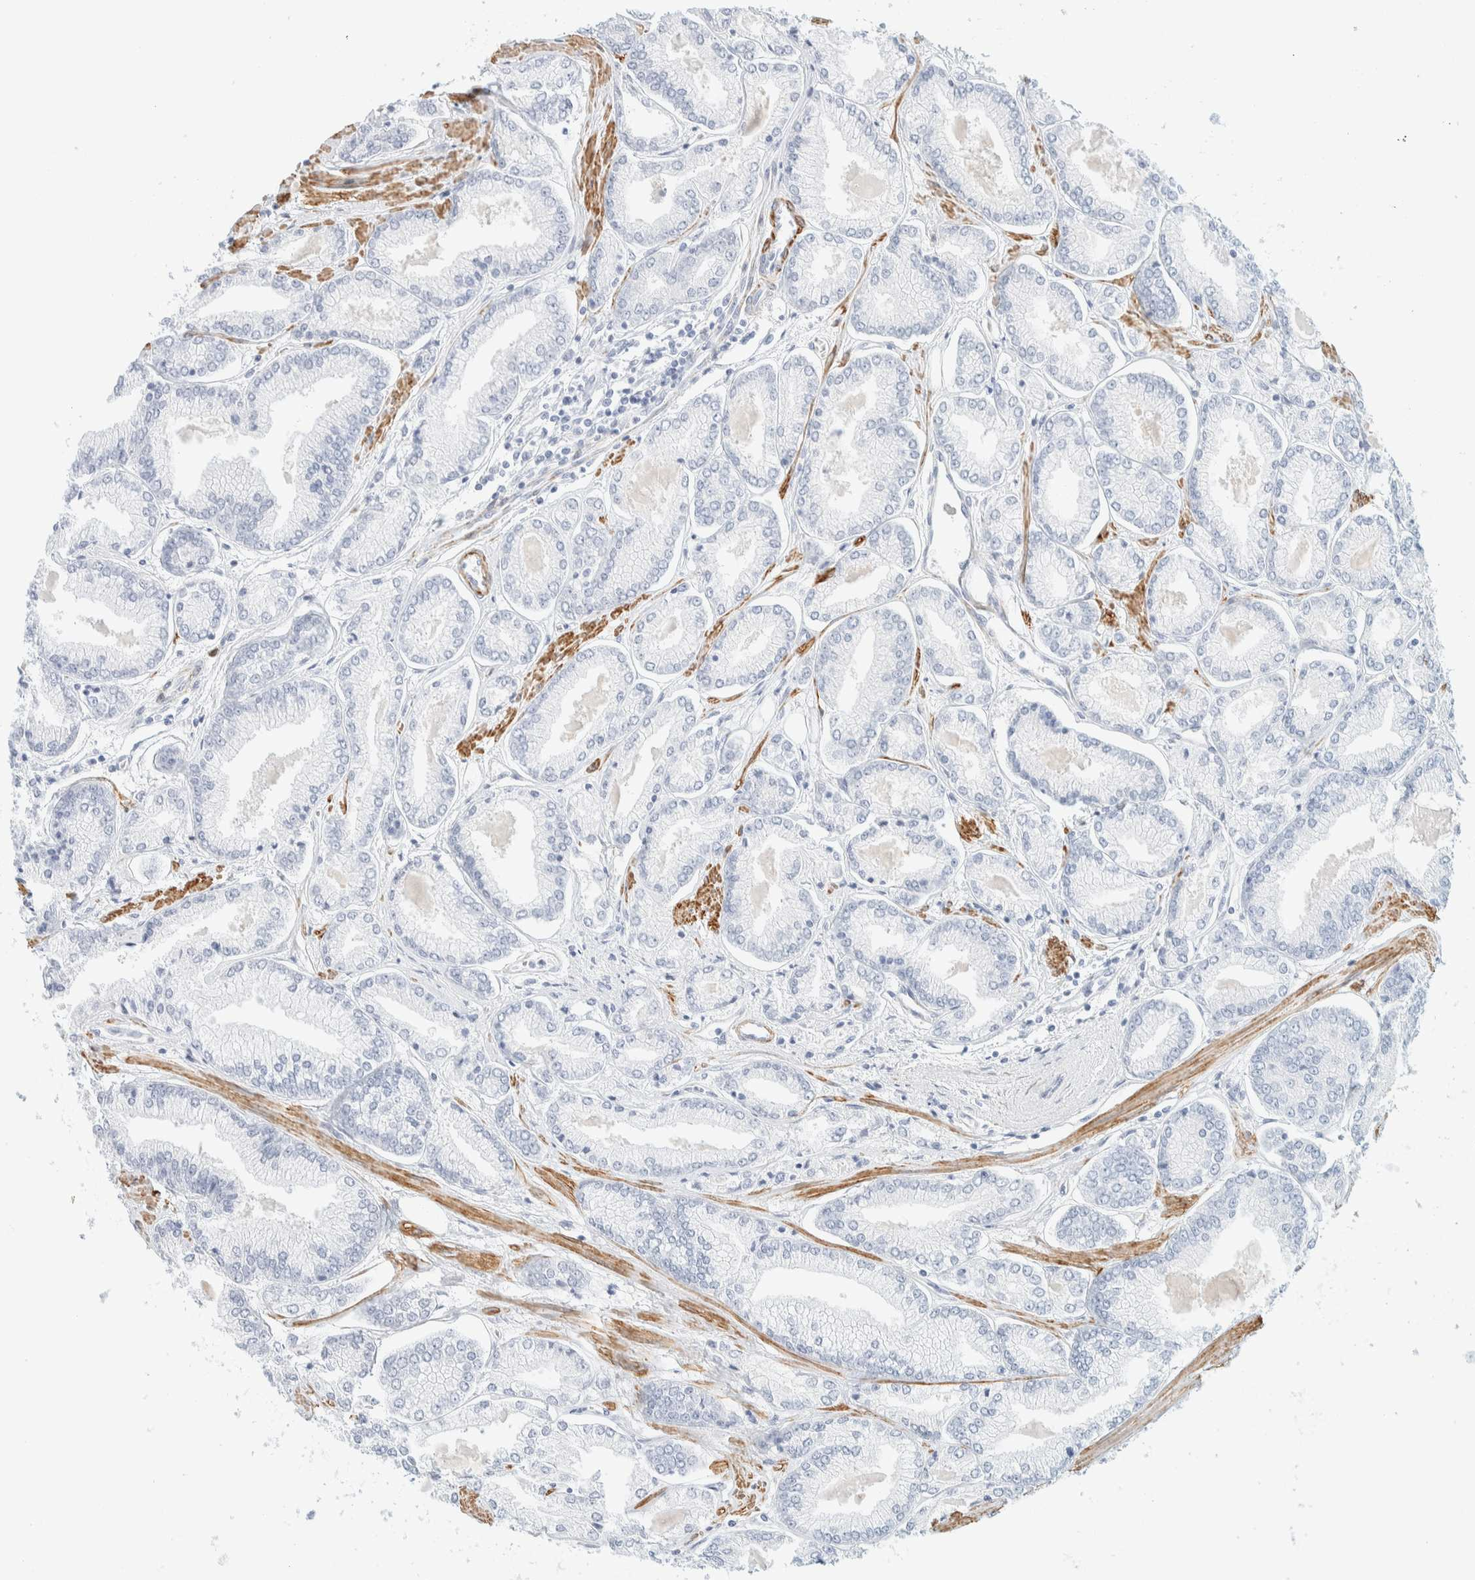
{"staining": {"intensity": "negative", "quantity": "none", "location": "none"}, "tissue": "prostate cancer", "cell_type": "Tumor cells", "image_type": "cancer", "snomed": [{"axis": "morphology", "description": "Adenocarcinoma, Low grade"}, {"axis": "topography", "description": "Prostate"}], "caption": "Immunohistochemical staining of human prostate cancer (adenocarcinoma (low-grade)) exhibits no significant staining in tumor cells. The staining is performed using DAB brown chromogen with nuclei counter-stained in using hematoxylin.", "gene": "AFMID", "patient": {"sex": "male", "age": 52}}